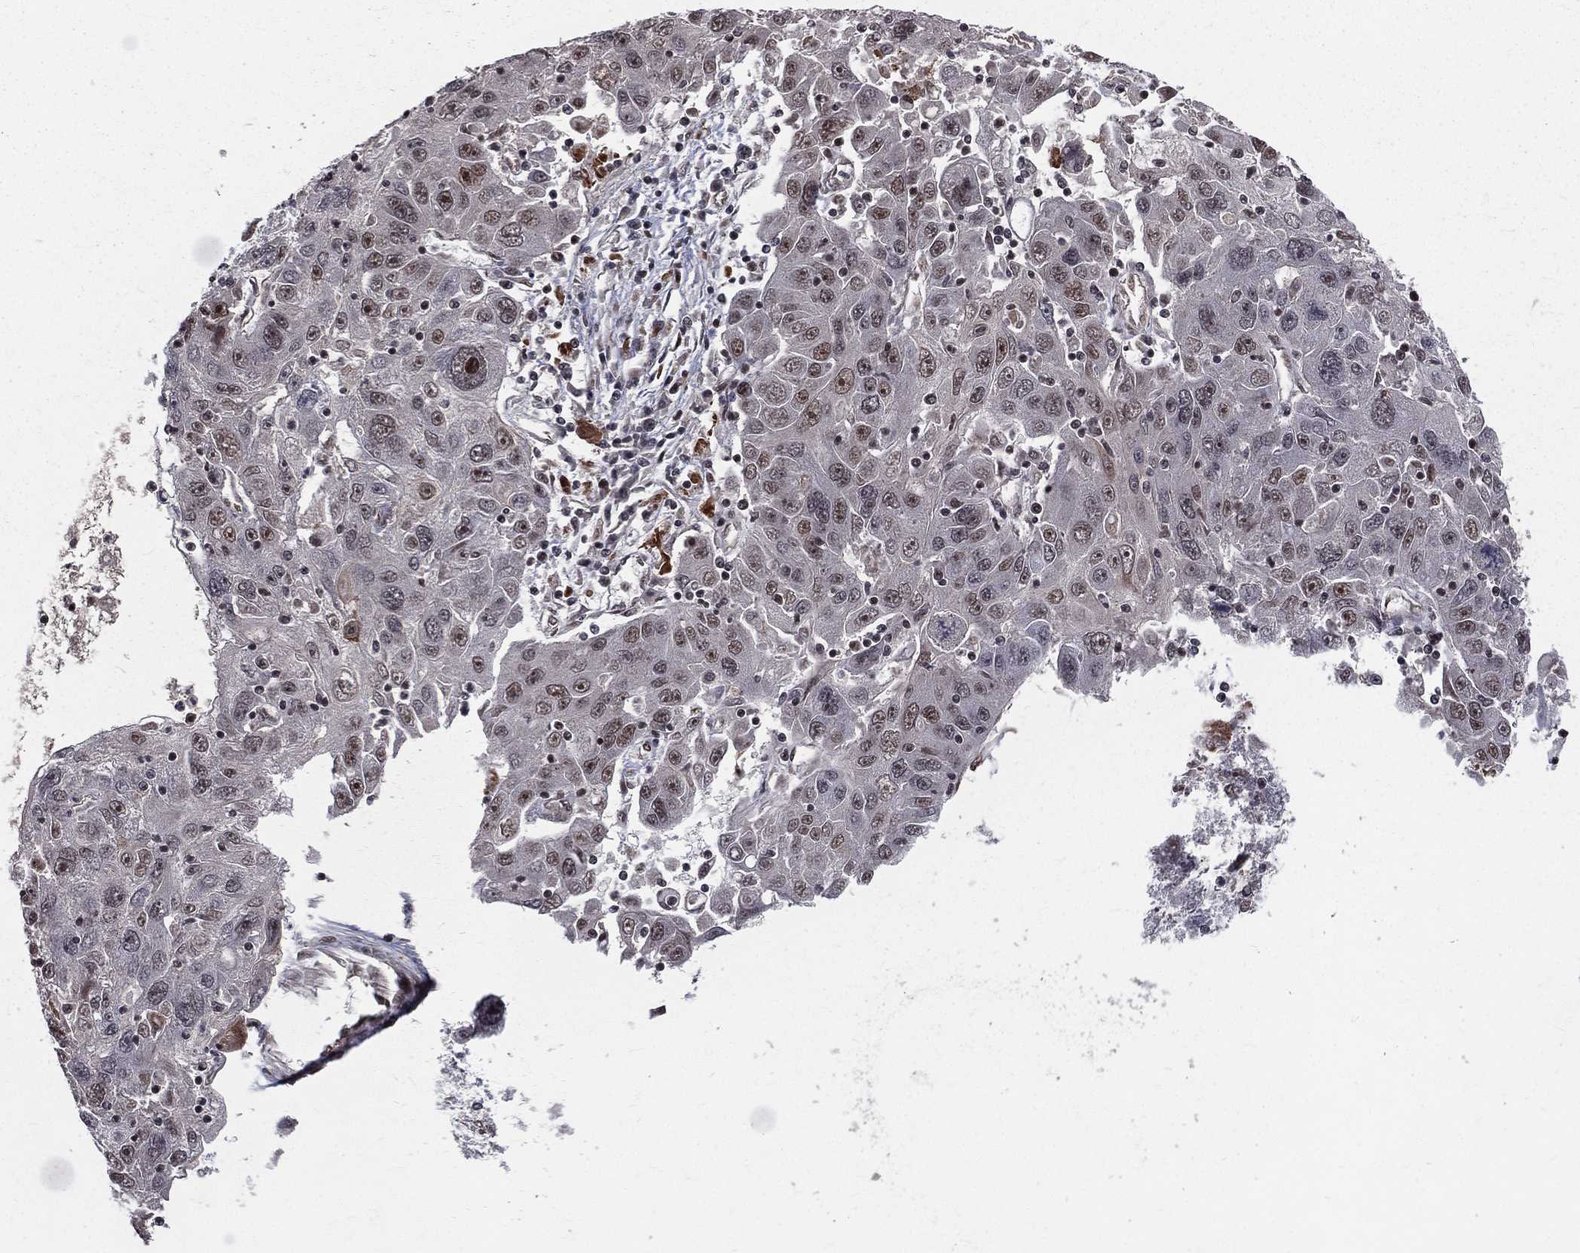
{"staining": {"intensity": "moderate", "quantity": "<25%", "location": "nuclear"}, "tissue": "stomach cancer", "cell_type": "Tumor cells", "image_type": "cancer", "snomed": [{"axis": "morphology", "description": "Adenocarcinoma, NOS"}, {"axis": "topography", "description": "Stomach"}], "caption": "Stomach cancer stained with immunohistochemistry (IHC) shows moderate nuclear expression in approximately <25% of tumor cells.", "gene": "SMC3", "patient": {"sex": "male", "age": 56}}